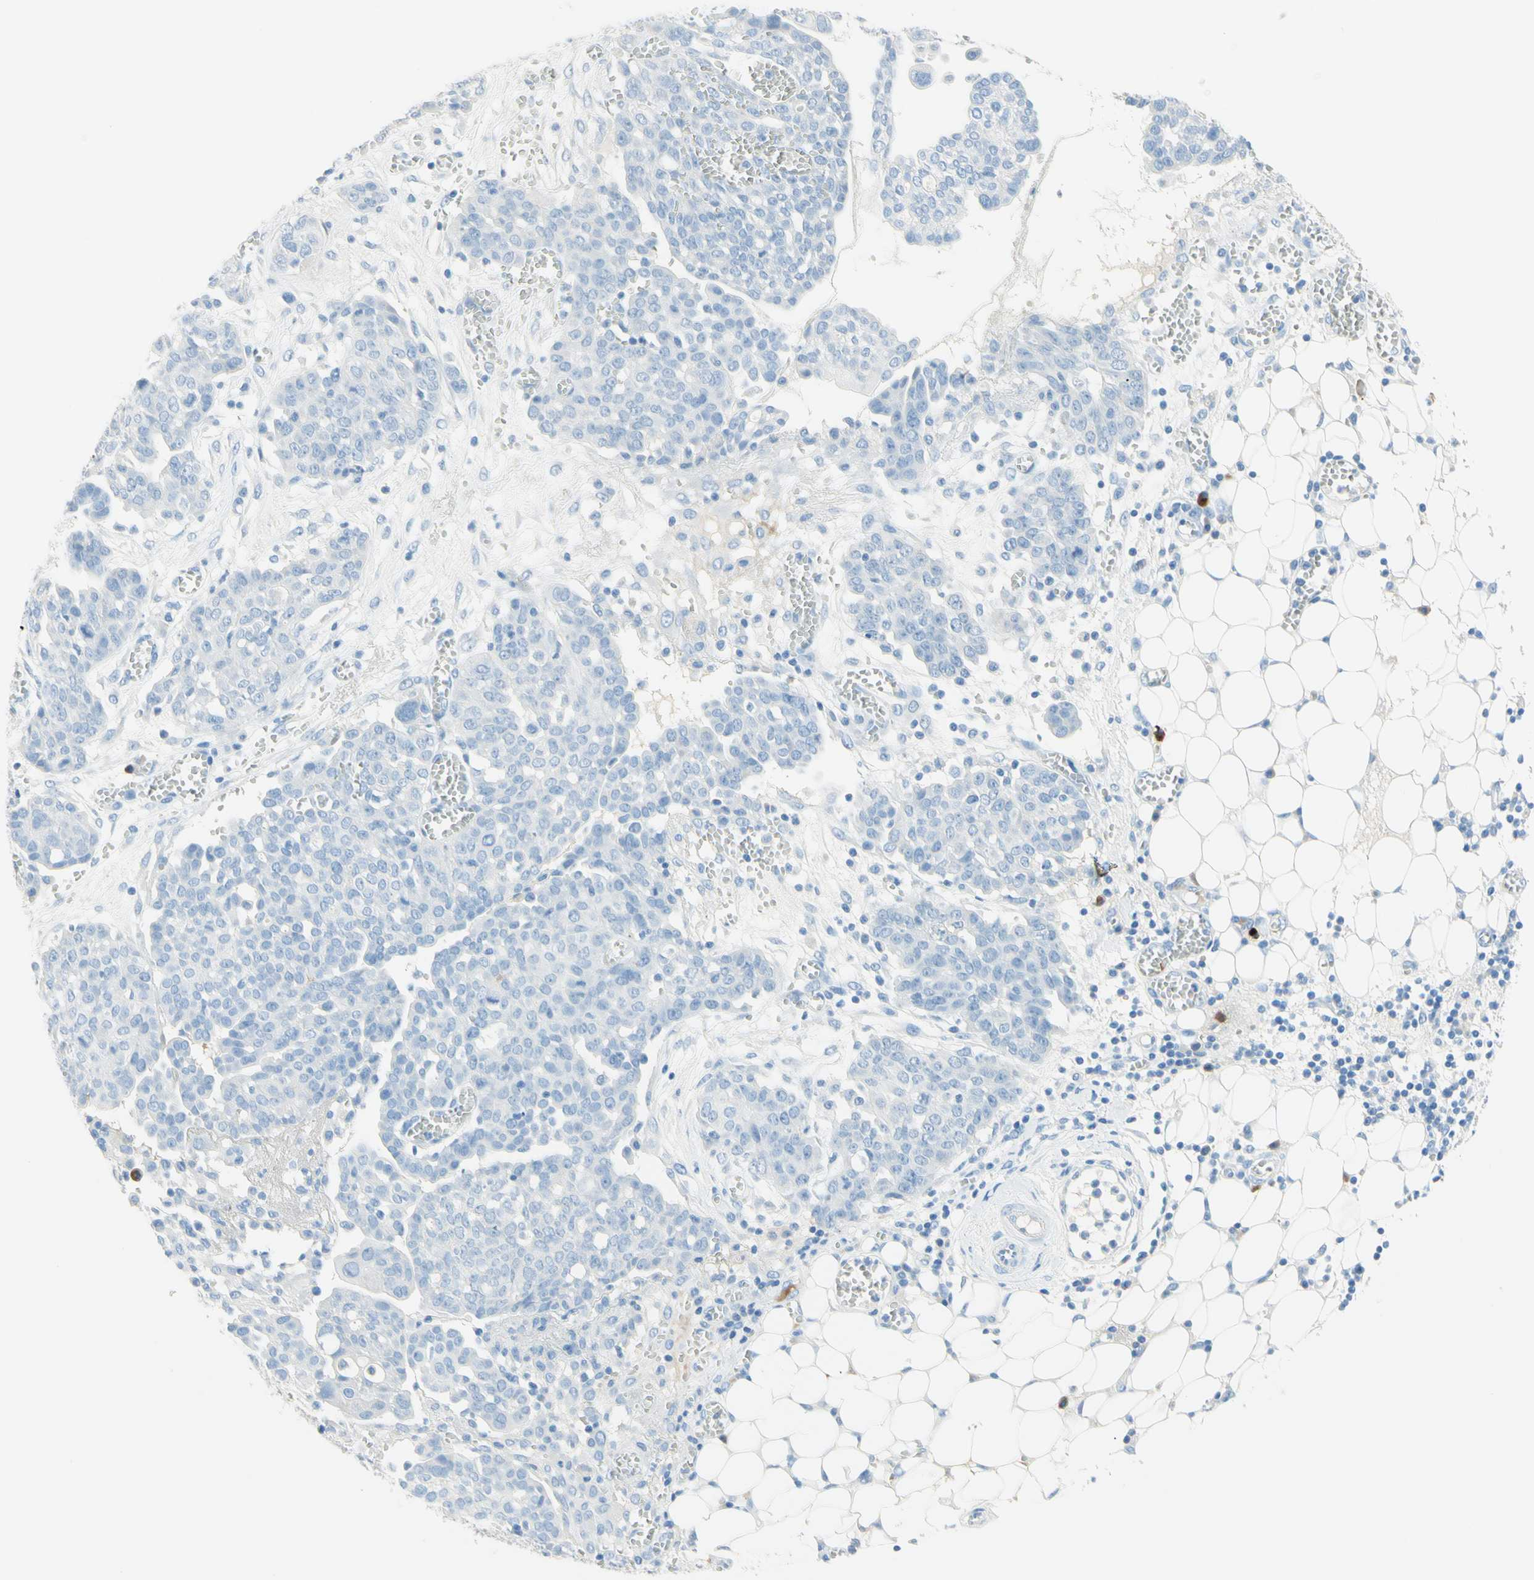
{"staining": {"intensity": "negative", "quantity": "none", "location": "none"}, "tissue": "ovarian cancer", "cell_type": "Tumor cells", "image_type": "cancer", "snomed": [{"axis": "morphology", "description": "Cystadenocarcinoma, serous, NOS"}, {"axis": "topography", "description": "Soft tissue"}, {"axis": "topography", "description": "Ovary"}], "caption": "Tumor cells are negative for brown protein staining in ovarian cancer (serous cystadenocarcinoma). (Brightfield microscopy of DAB immunohistochemistry (IHC) at high magnification).", "gene": "IL6ST", "patient": {"sex": "female", "age": 57}}